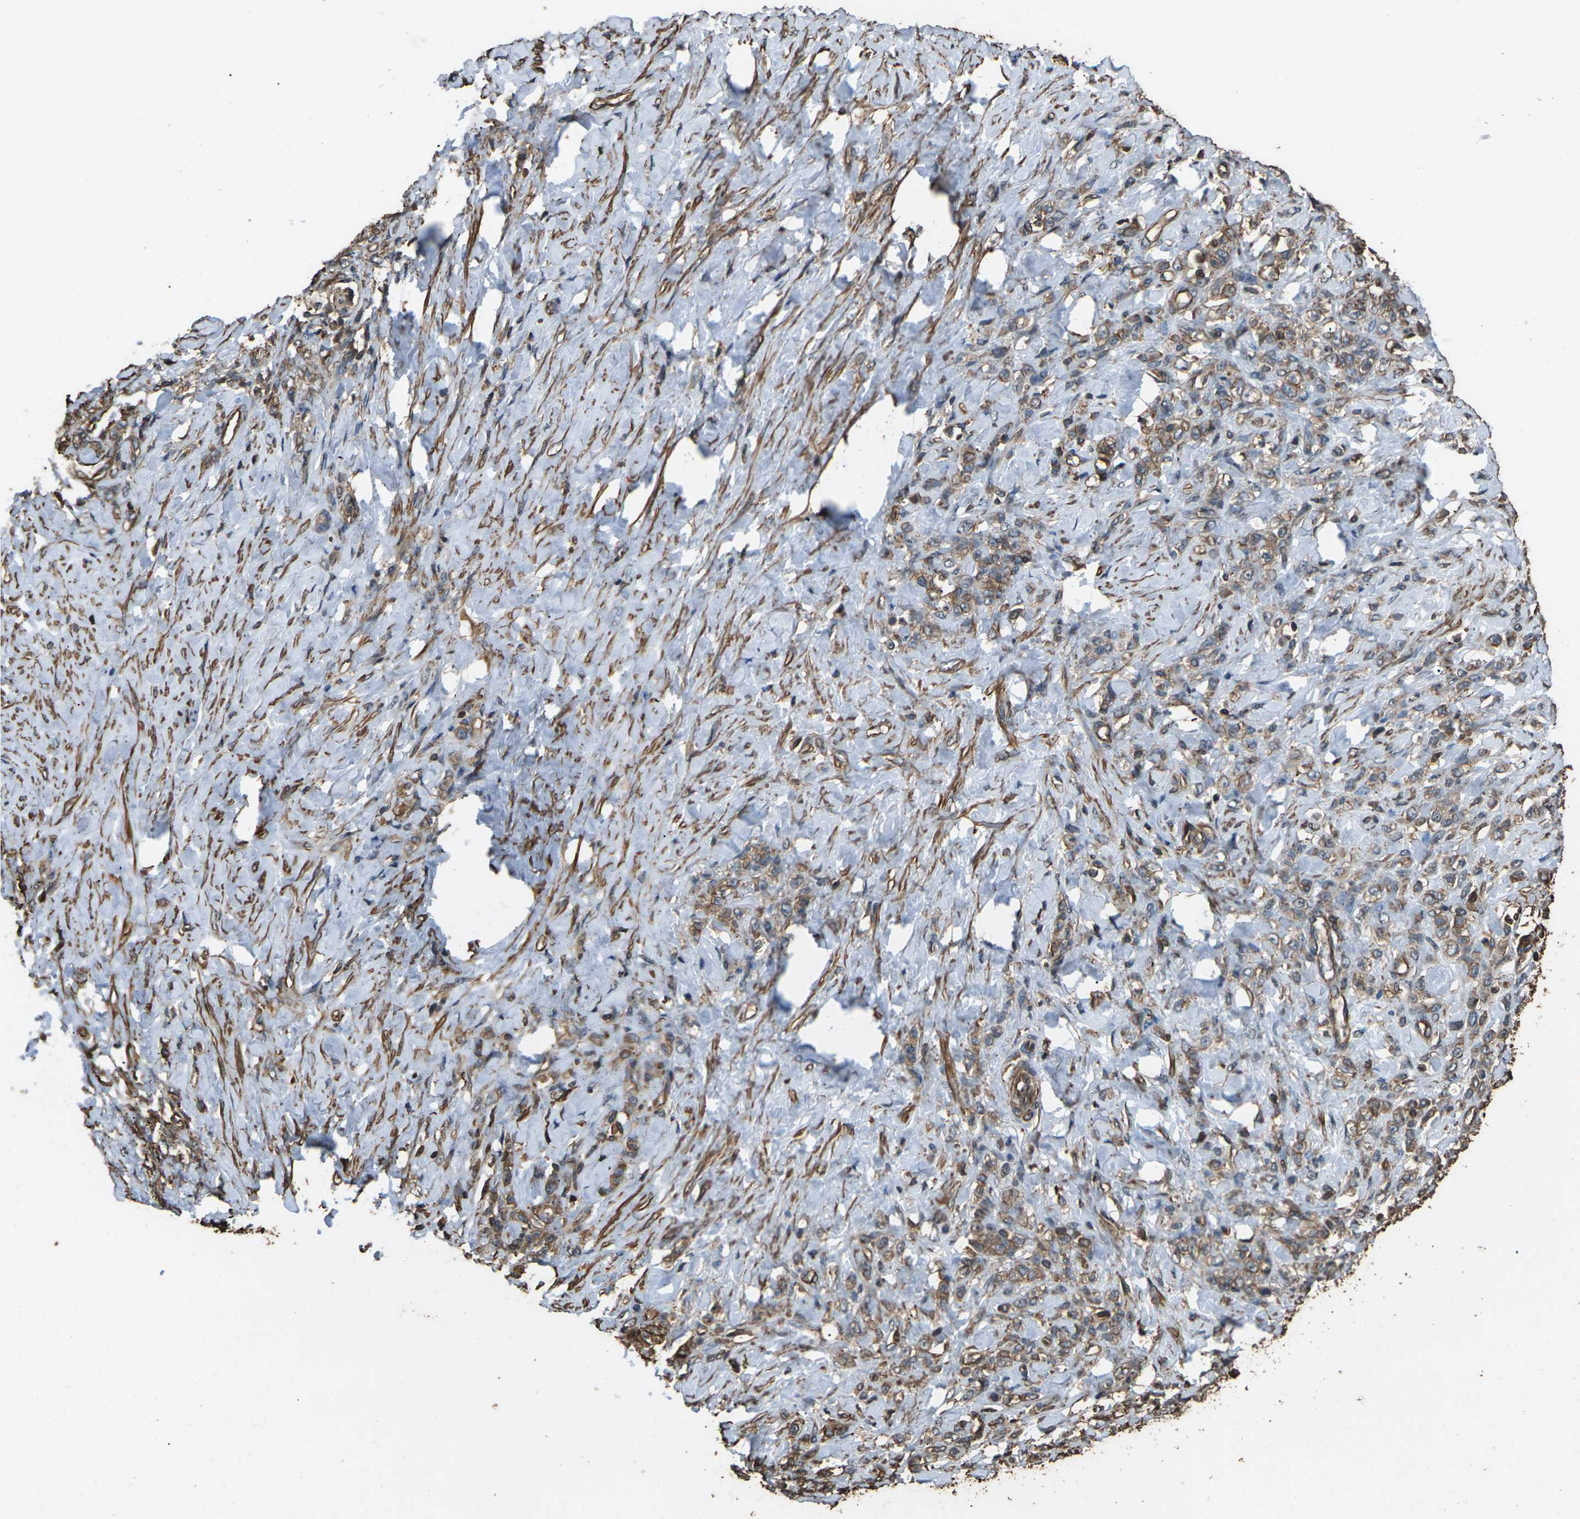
{"staining": {"intensity": "moderate", "quantity": ">75%", "location": "cytoplasmic/membranous"}, "tissue": "stomach cancer", "cell_type": "Tumor cells", "image_type": "cancer", "snomed": [{"axis": "morphology", "description": "Adenocarcinoma, NOS"}, {"axis": "topography", "description": "Stomach"}], "caption": "Stomach adenocarcinoma stained for a protein displays moderate cytoplasmic/membranous positivity in tumor cells.", "gene": "DHPS", "patient": {"sex": "male", "age": 82}}